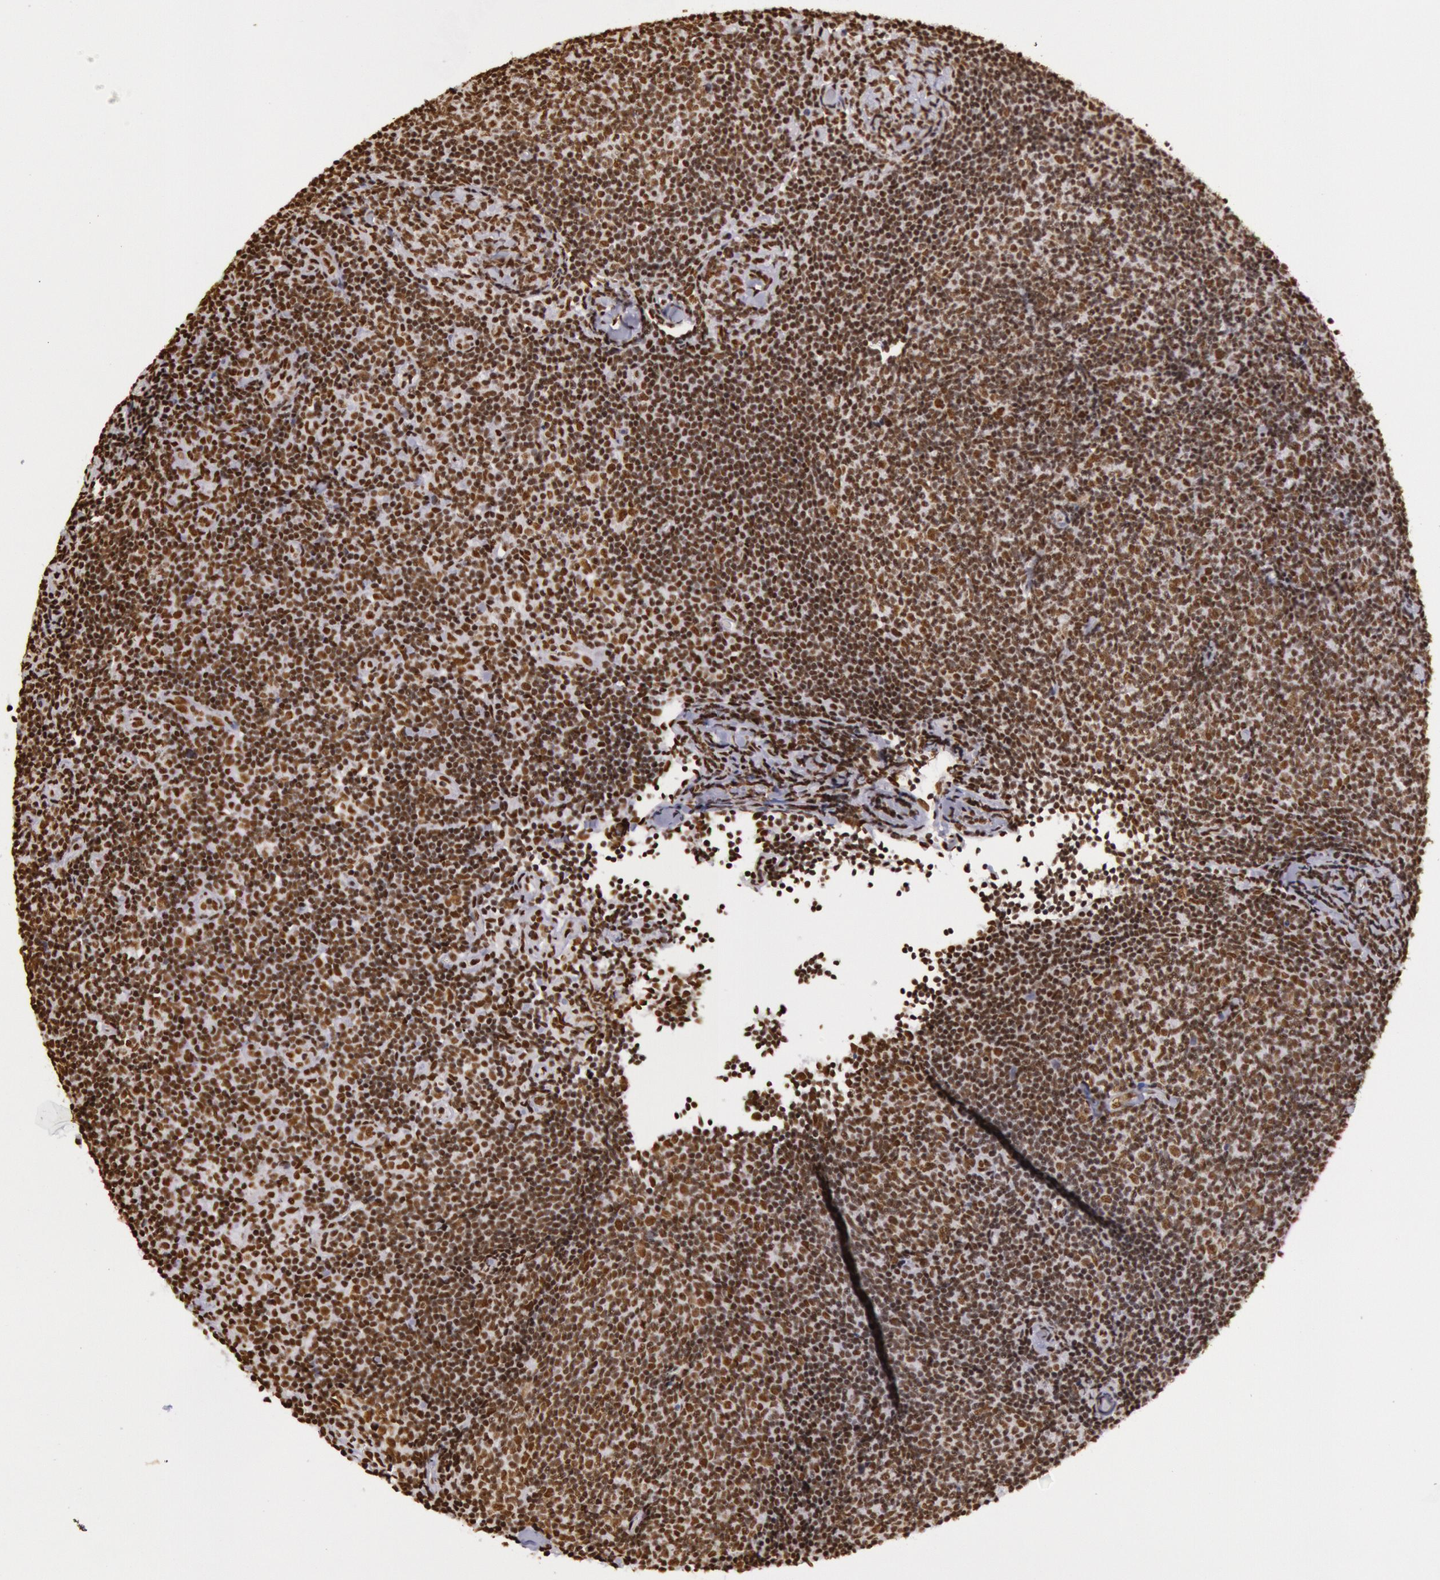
{"staining": {"intensity": "moderate", "quantity": ">75%", "location": "nuclear"}, "tissue": "lymphoma", "cell_type": "Tumor cells", "image_type": "cancer", "snomed": [{"axis": "morphology", "description": "Malignant lymphoma, non-Hodgkin's type, Low grade"}, {"axis": "topography", "description": "Lymph node"}], "caption": "Tumor cells exhibit medium levels of moderate nuclear expression in about >75% of cells in lymphoma.", "gene": "HNRNPH2", "patient": {"sex": "male", "age": 49}}